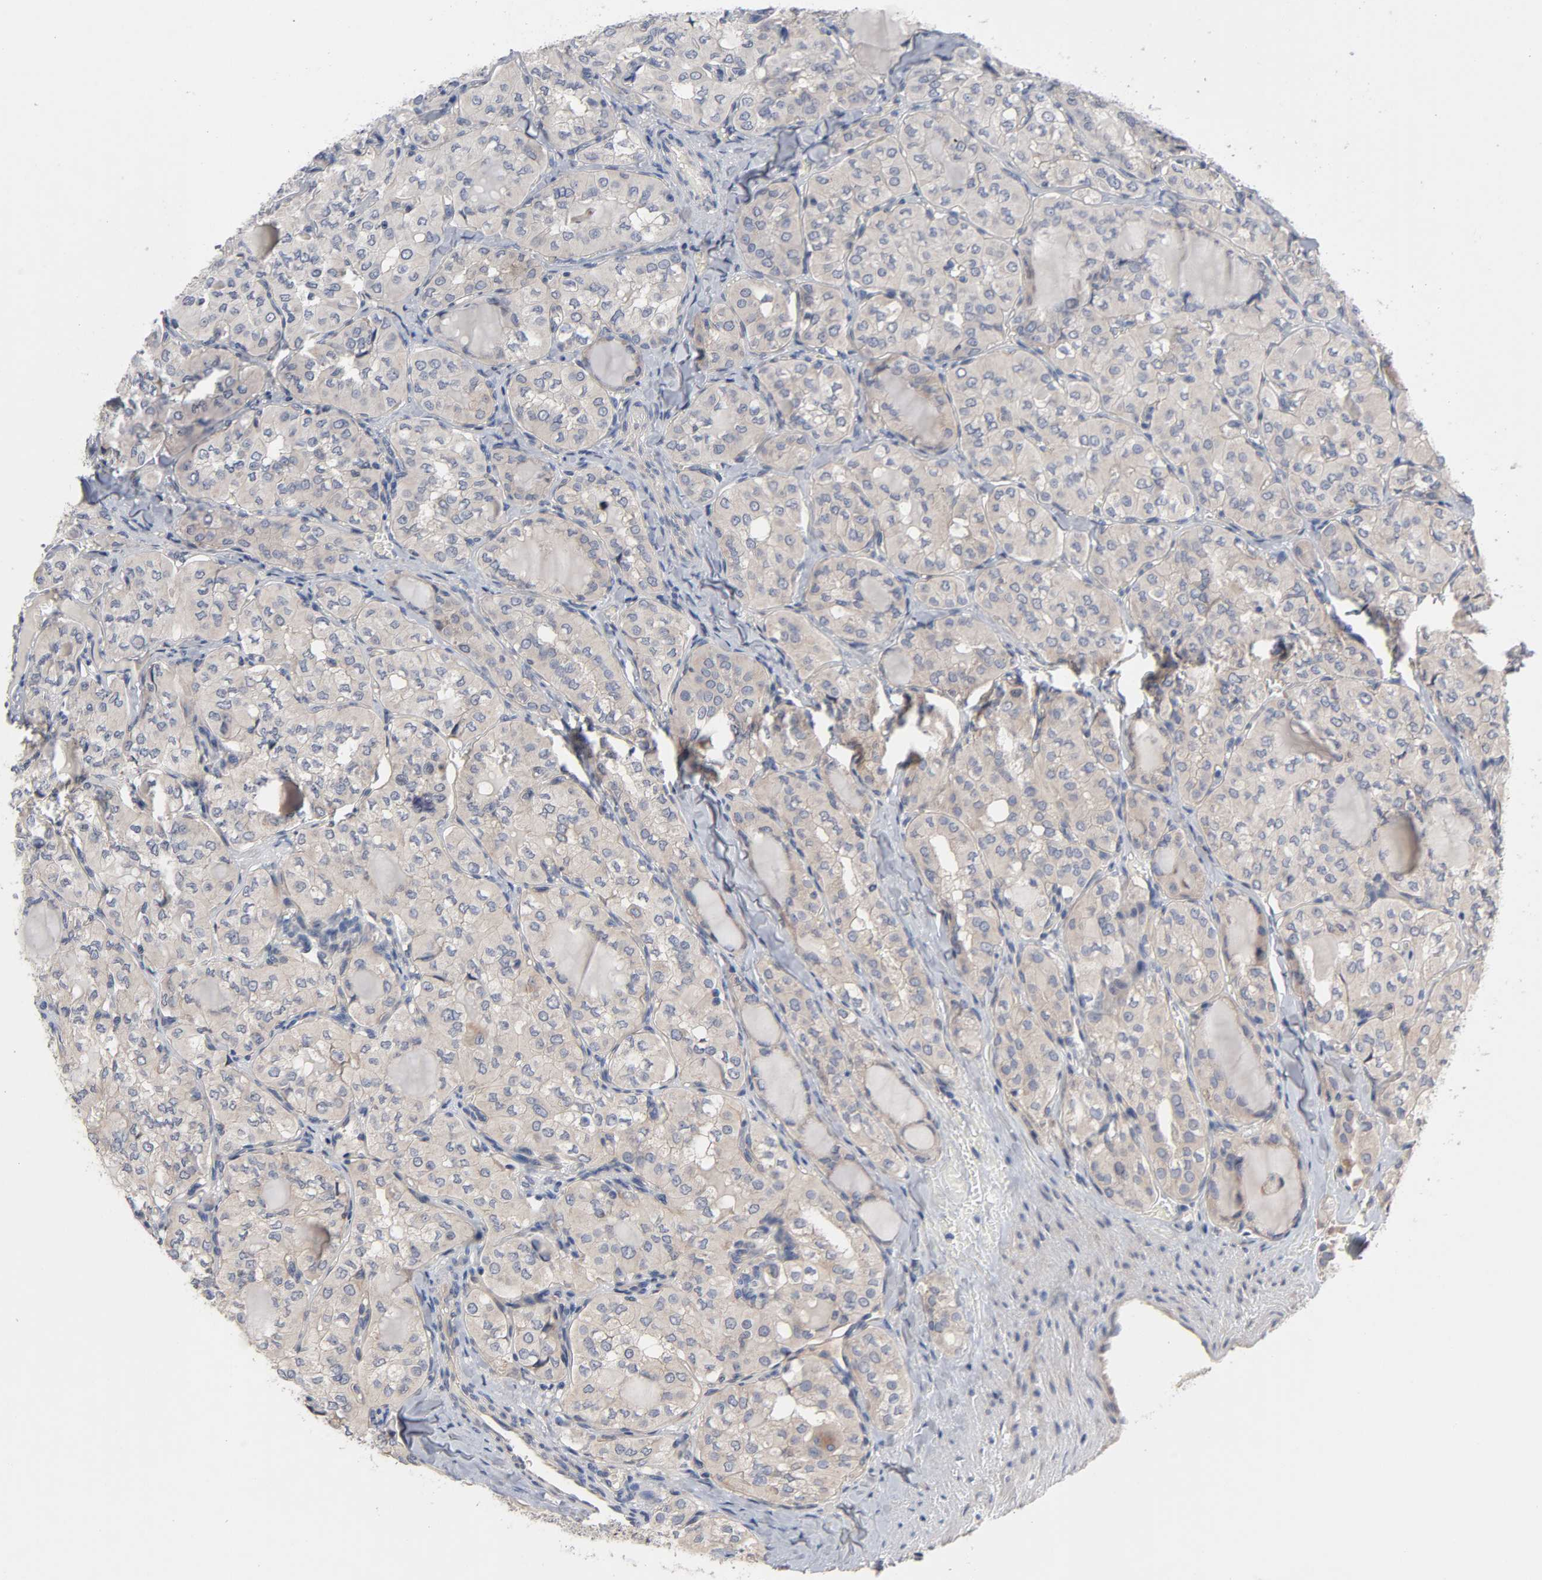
{"staining": {"intensity": "weak", "quantity": "25%-75%", "location": "cytoplasmic/membranous"}, "tissue": "thyroid cancer", "cell_type": "Tumor cells", "image_type": "cancer", "snomed": [{"axis": "morphology", "description": "Papillary adenocarcinoma, NOS"}, {"axis": "topography", "description": "Thyroid gland"}], "caption": "Weak cytoplasmic/membranous staining is present in approximately 25%-75% of tumor cells in thyroid cancer (papillary adenocarcinoma).", "gene": "CCDC134", "patient": {"sex": "male", "age": 20}}